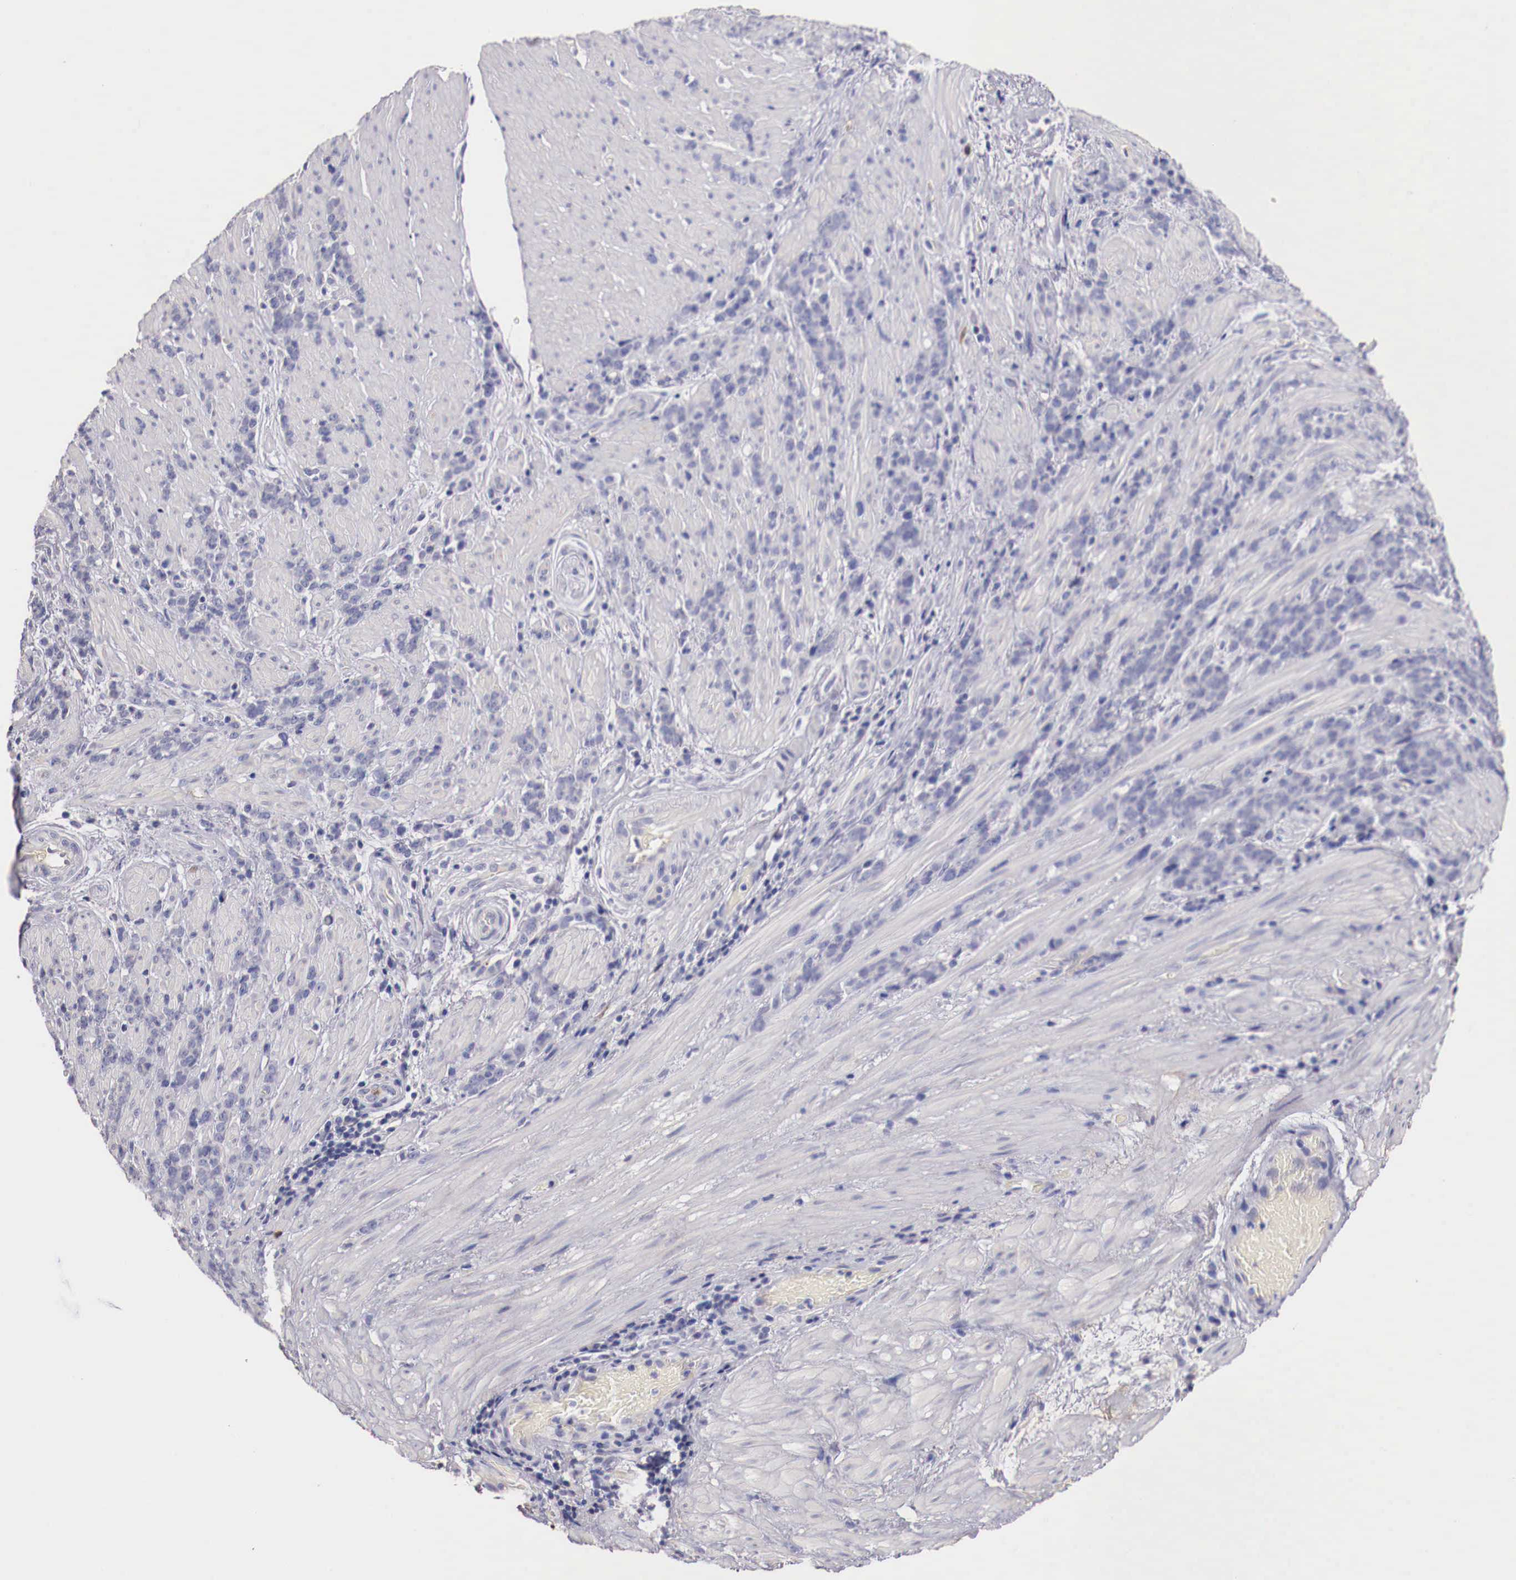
{"staining": {"intensity": "negative", "quantity": "none", "location": "none"}, "tissue": "stomach cancer", "cell_type": "Tumor cells", "image_type": "cancer", "snomed": [{"axis": "morphology", "description": "Adenocarcinoma, NOS"}, {"axis": "topography", "description": "Stomach, lower"}], "caption": "Tumor cells show no significant protein expression in adenocarcinoma (stomach). Brightfield microscopy of IHC stained with DAB (brown) and hematoxylin (blue), captured at high magnification.", "gene": "PITPNA", "patient": {"sex": "male", "age": 88}}